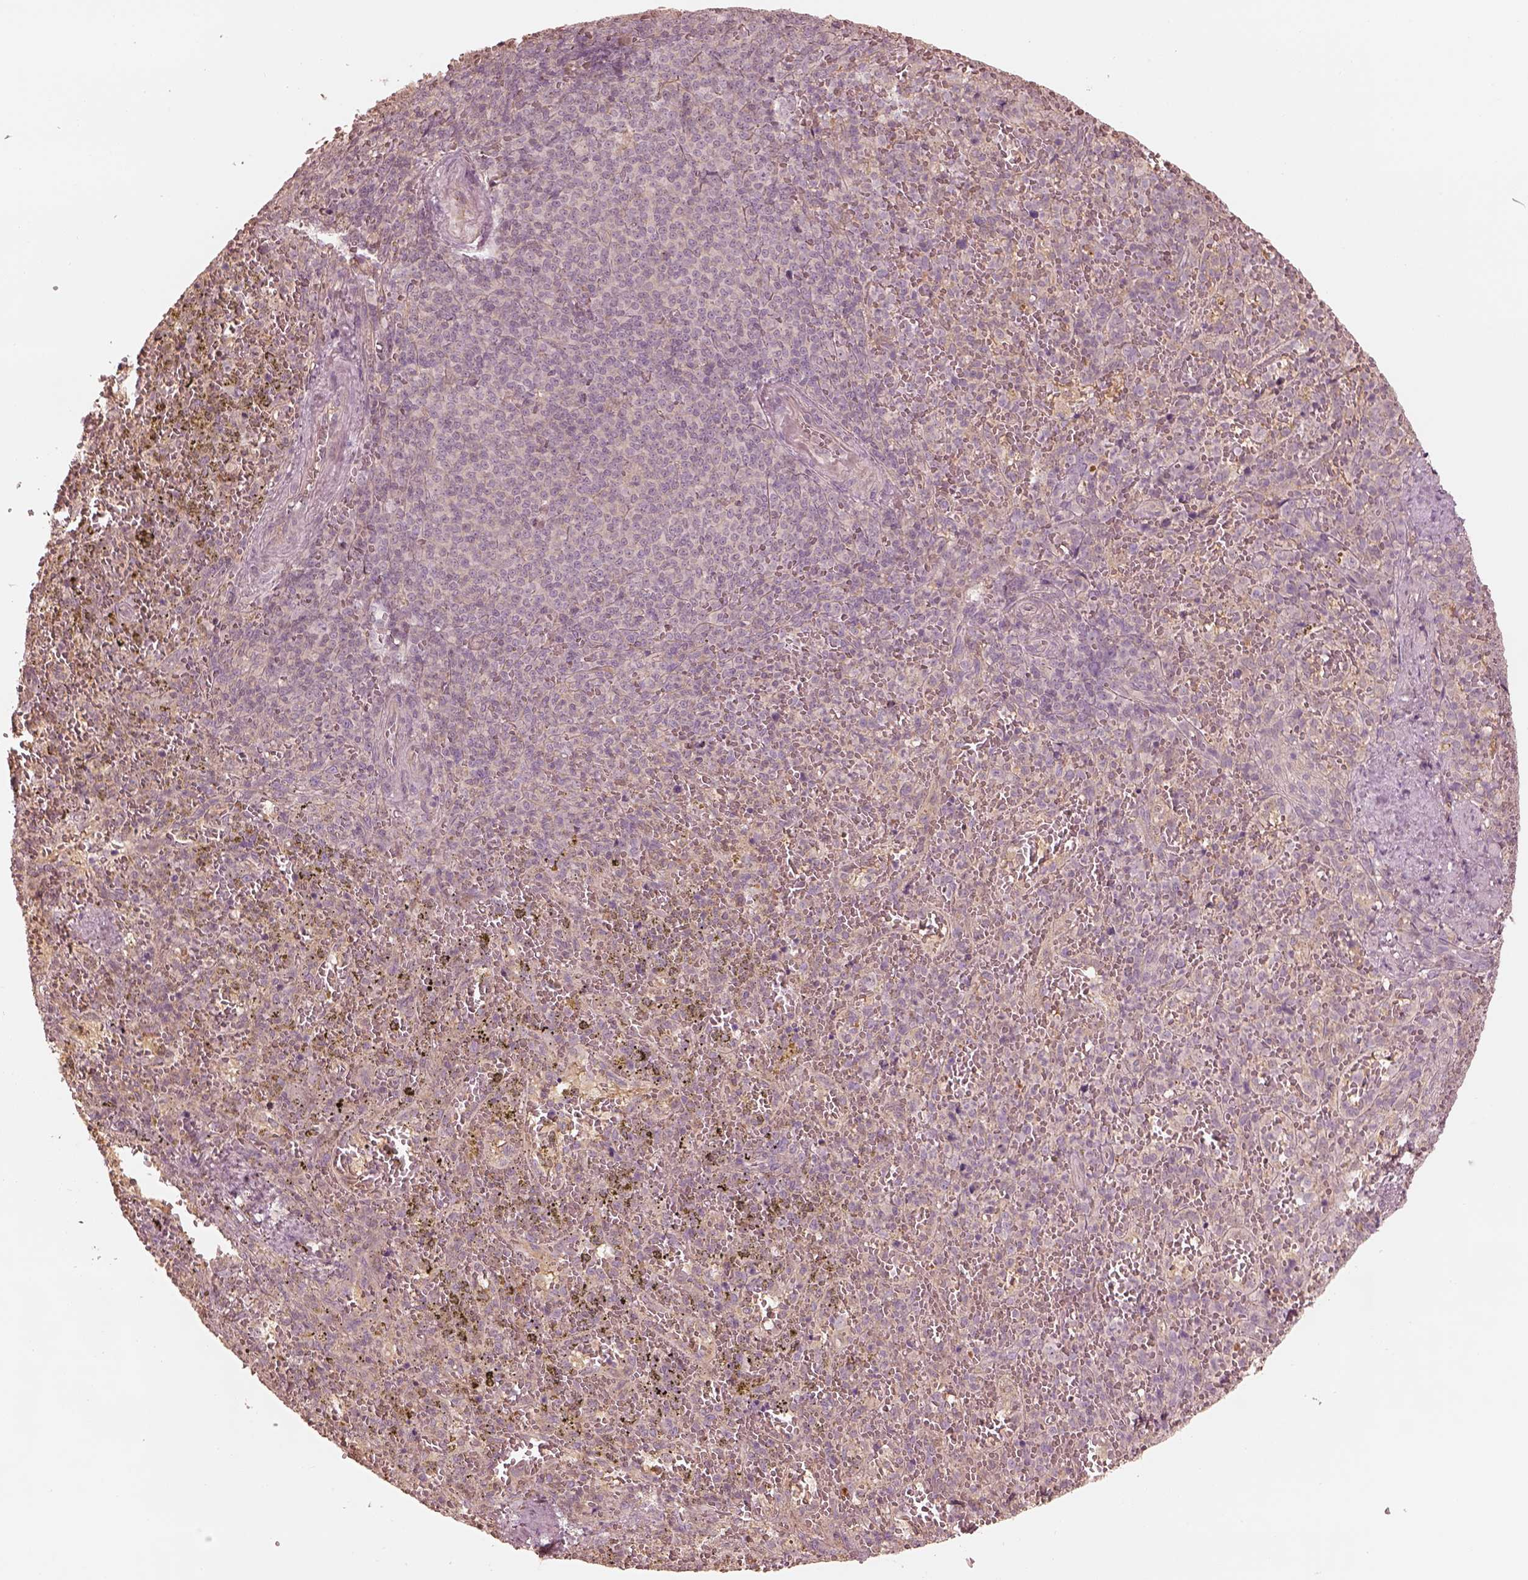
{"staining": {"intensity": "weak", "quantity": "<25%", "location": "cytoplasmic/membranous"}, "tissue": "spleen", "cell_type": "Cells in red pulp", "image_type": "normal", "snomed": [{"axis": "morphology", "description": "Normal tissue, NOS"}, {"axis": "topography", "description": "Spleen"}], "caption": "Cells in red pulp show no significant positivity in normal spleen. The staining was performed using DAB to visualize the protein expression in brown, while the nuclei were stained in blue with hematoxylin (Magnification: 20x).", "gene": "KIF5C", "patient": {"sex": "female", "age": 50}}